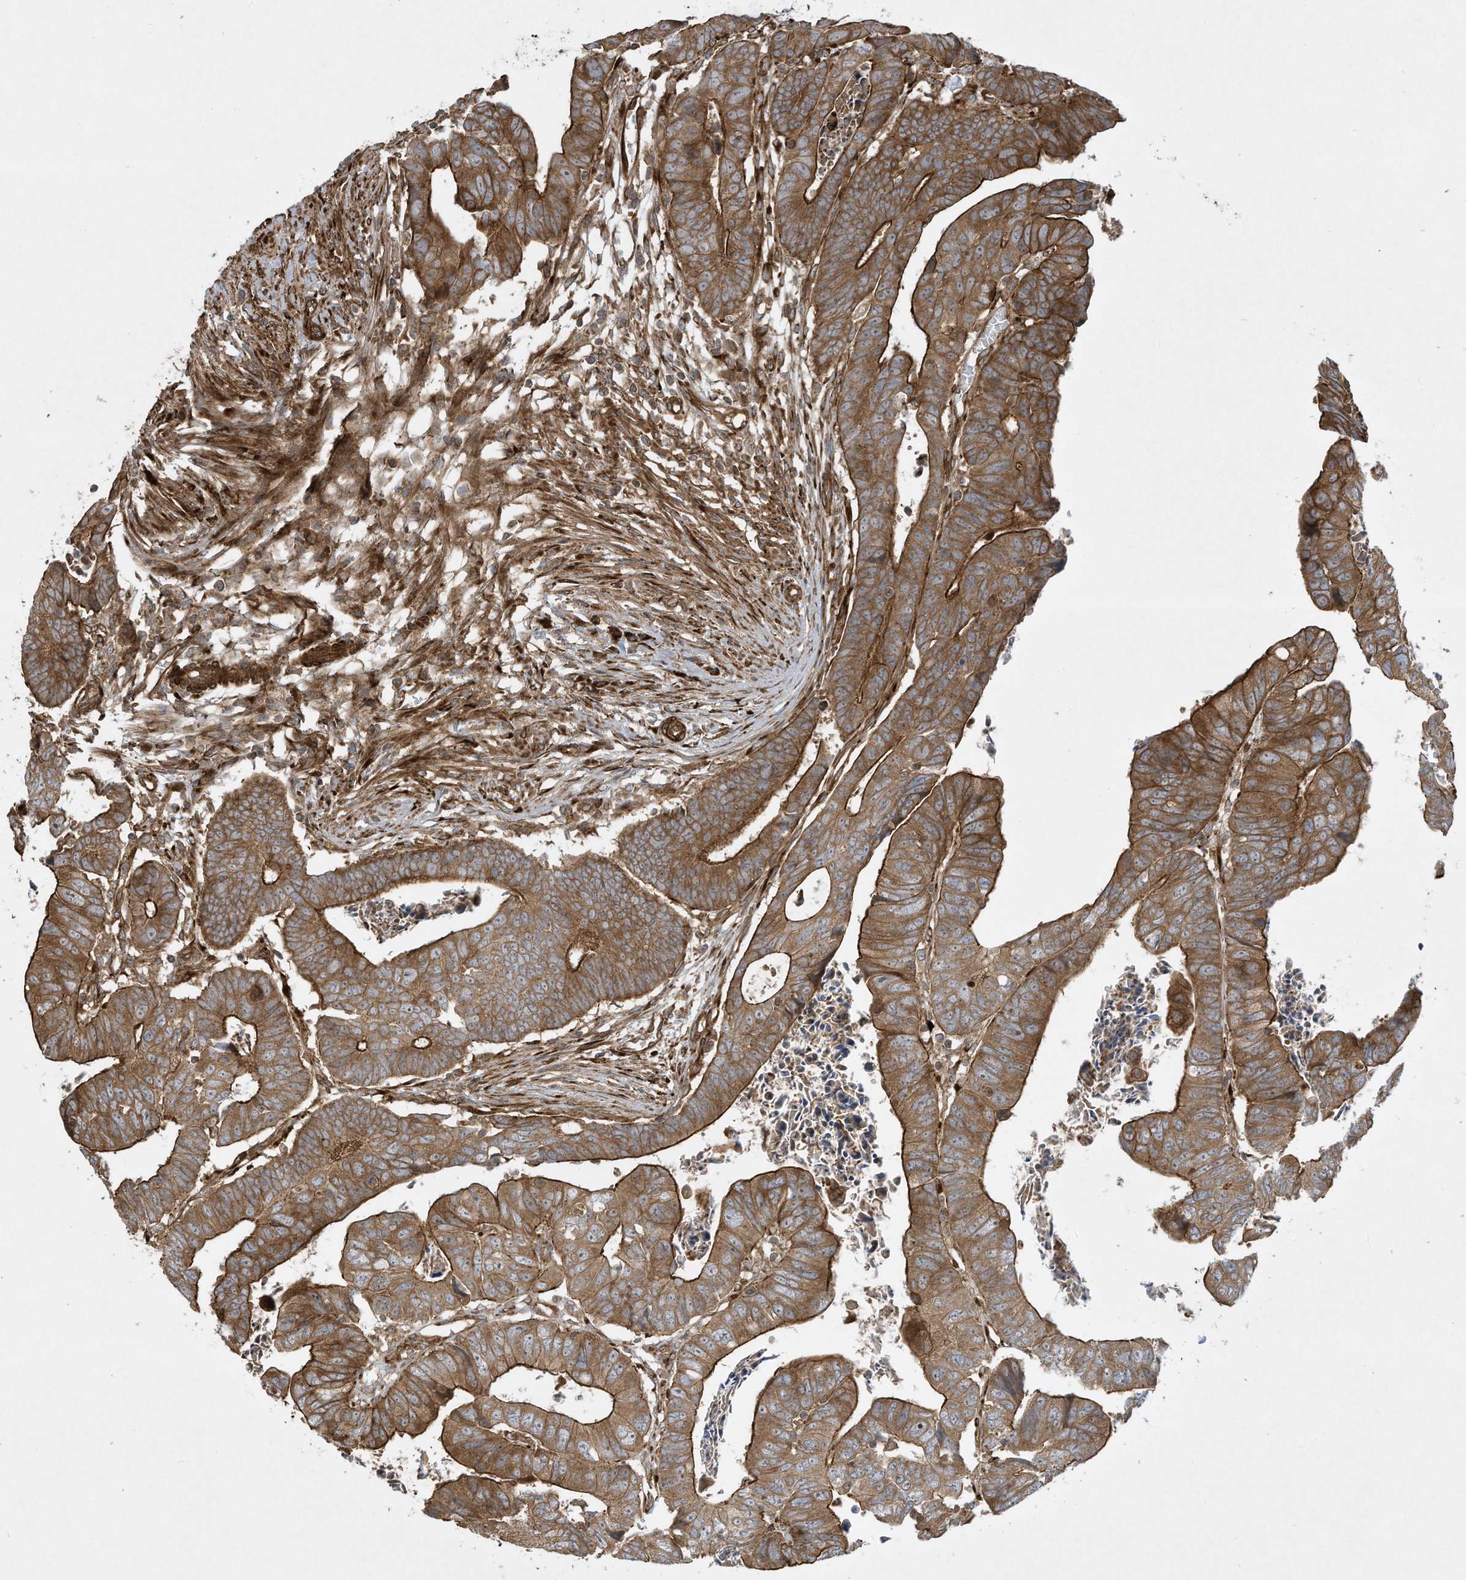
{"staining": {"intensity": "moderate", "quantity": ">75%", "location": "cytoplasmic/membranous"}, "tissue": "colorectal cancer", "cell_type": "Tumor cells", "image_type": "cancer", "snomed": [{"axis": "morphology", "description": "Adenocarcinoma, NOS"}, {"axis": "topography", "description": "Rectum"}], "caption": "The photomicrograph displays immunohistochemical staining of colorectal cancer. There is moderate cytoplasmic/membranous staining is appreciated in approximately >75% of tumor cells.", "gene": "DDIT4", "patient": {"sex": "female", "age": 65}}